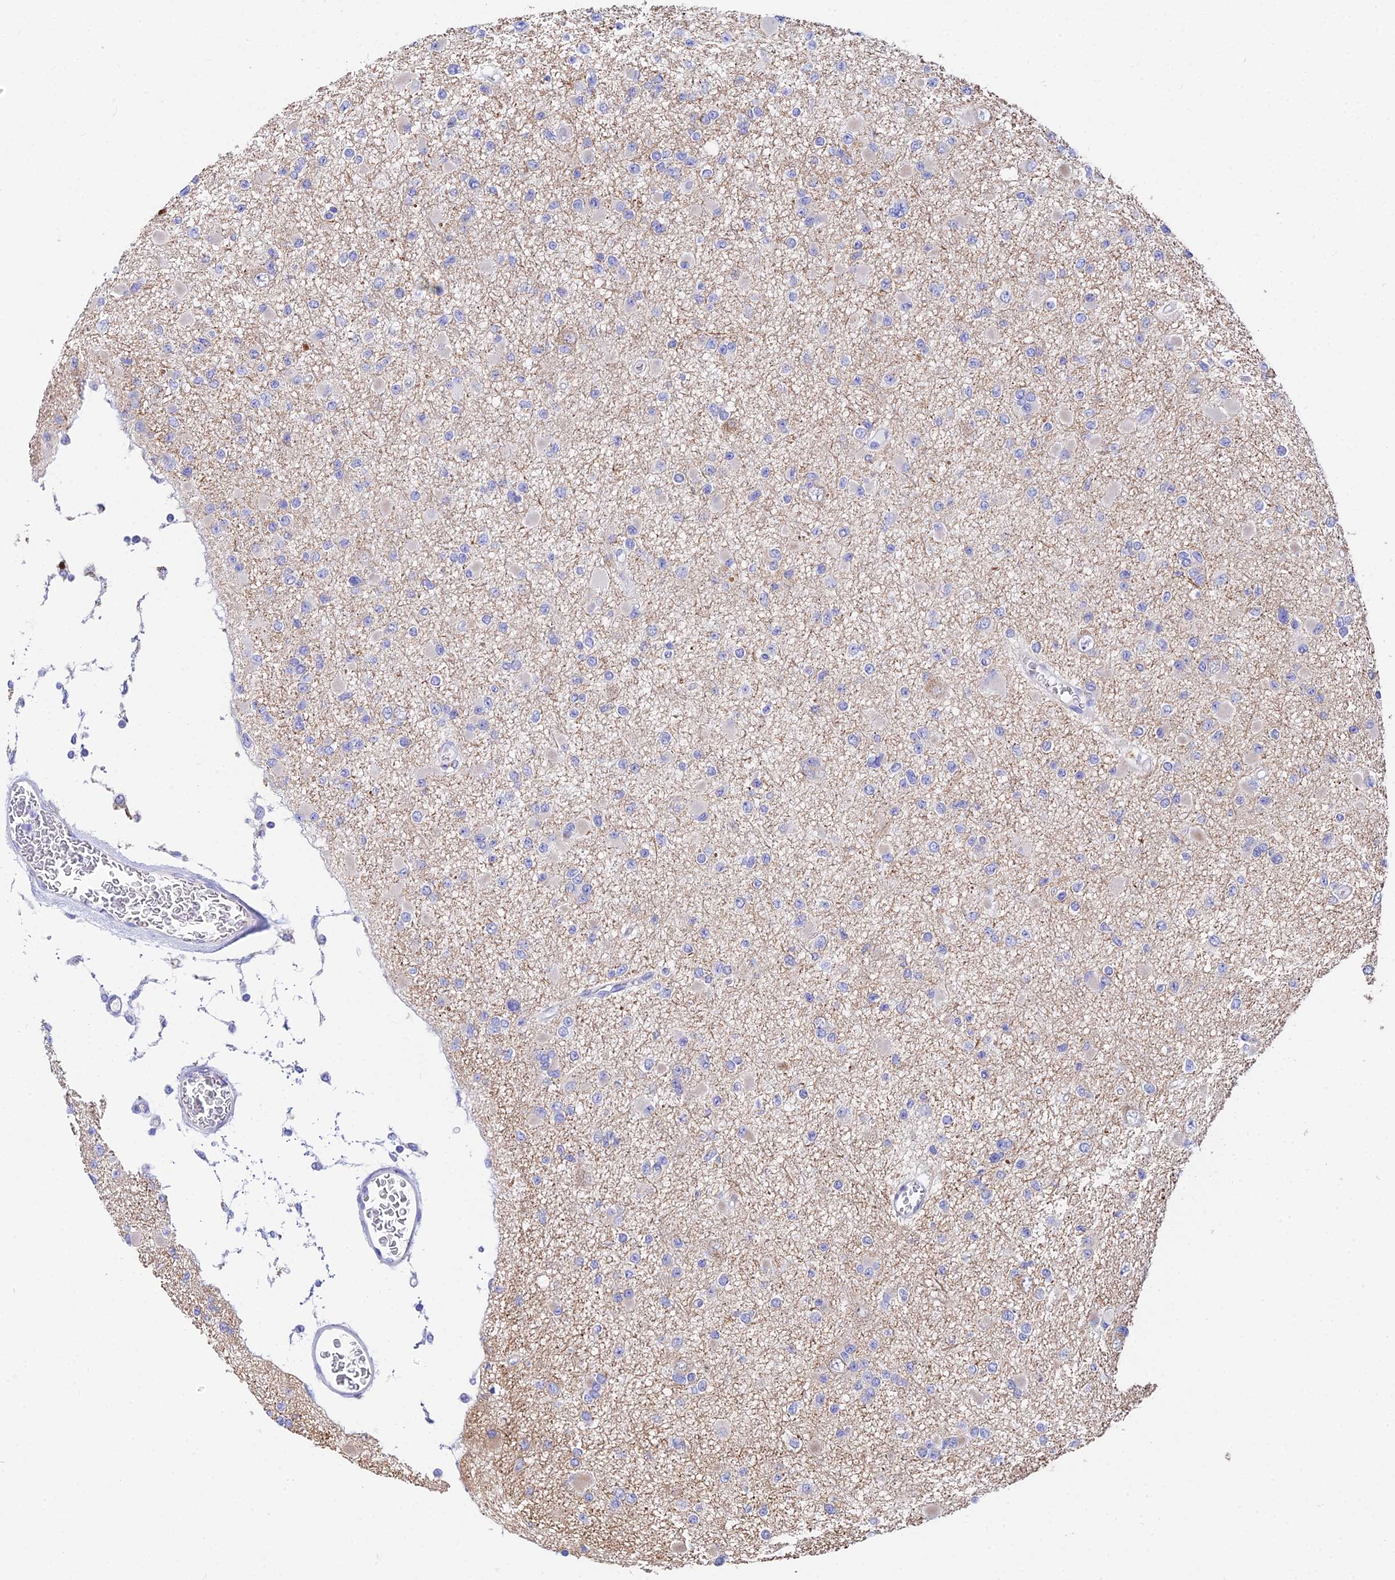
{"staining": {"intensity": "negative", "quantity": "none", "location": "none"}, "tissue": "glioma", "cell_type": "Tumor cells", "image_type": "cancer", "snomed": [{"axis": "morphology", "description": "Glioma, malignant, Low grade"}, {"axis": "topography", "description": "Brain"}], "caption": "Histopathology image shows no significant protein positivity in tumor cells of malignant low-grade glioma. The staining is performed using DAB brown chromogen with nuclei counter-stained in using hematoxylin.", "gene": "CEP41", "patient": {"sex": "female", "age": 22}}